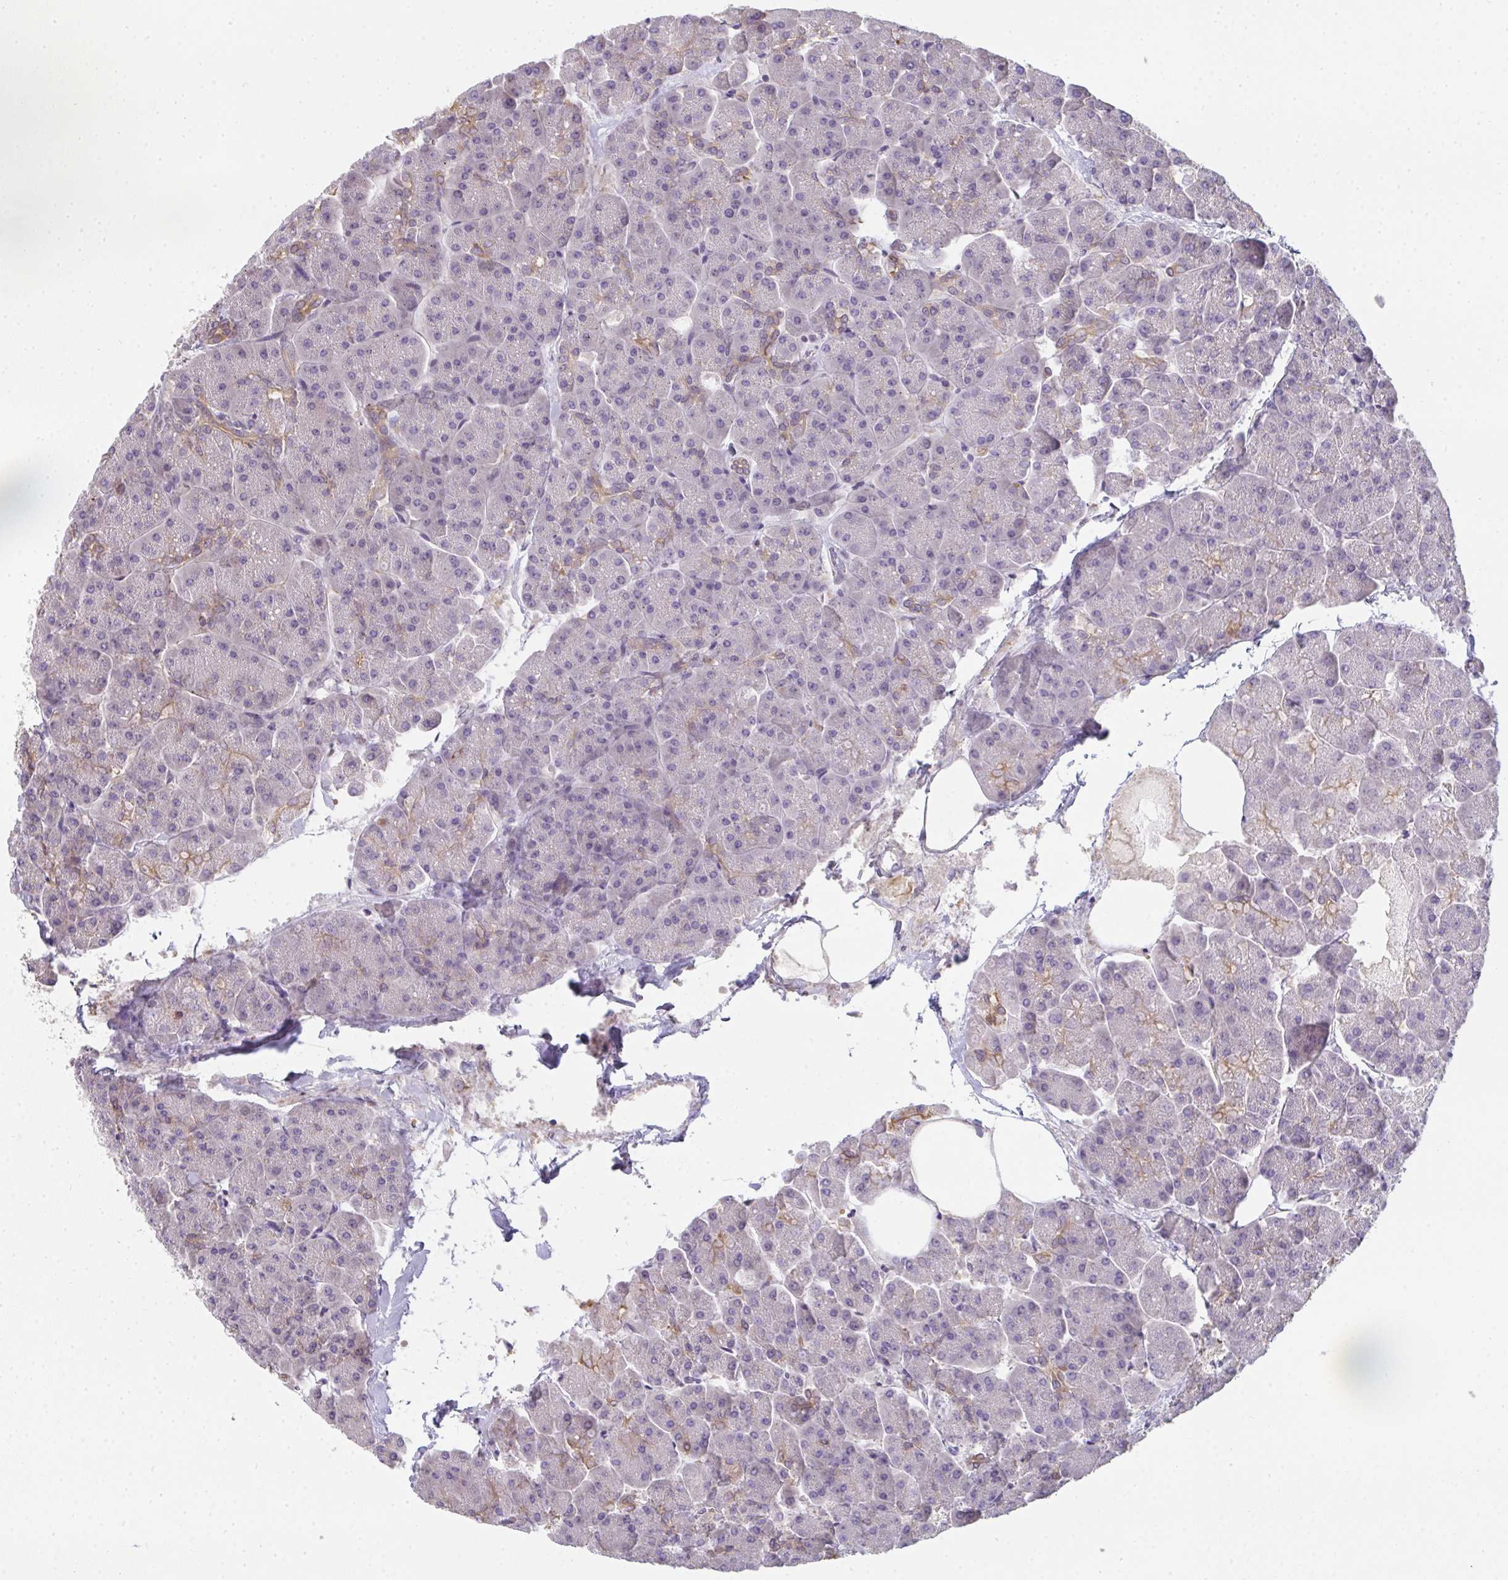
{"staining": {"intensity": "moderate", "quantity": "<25%", "location": "cytoplasmic/membranous"}, "tissue": "pancreas", "cell_type": "Exocrine glandular cells", "image_type": "normal", "snomed": [{"axis": "morphology", "description": "Normal tissue, NOS"}, {"axis": "topography", "description": "Pancreas"}, {"axis": "topography", "description": "Peripheral nerve tissue"}], "caption": "Approximately <25% of exocrine glandular cells in unremarkable pancreas demonstrate moderate cytoplasmic/membranous protein staining as visualized by brown immunohistochemical staining.", "gene": "RIOK1", "patient": {"sex": "male", "age": 54}}